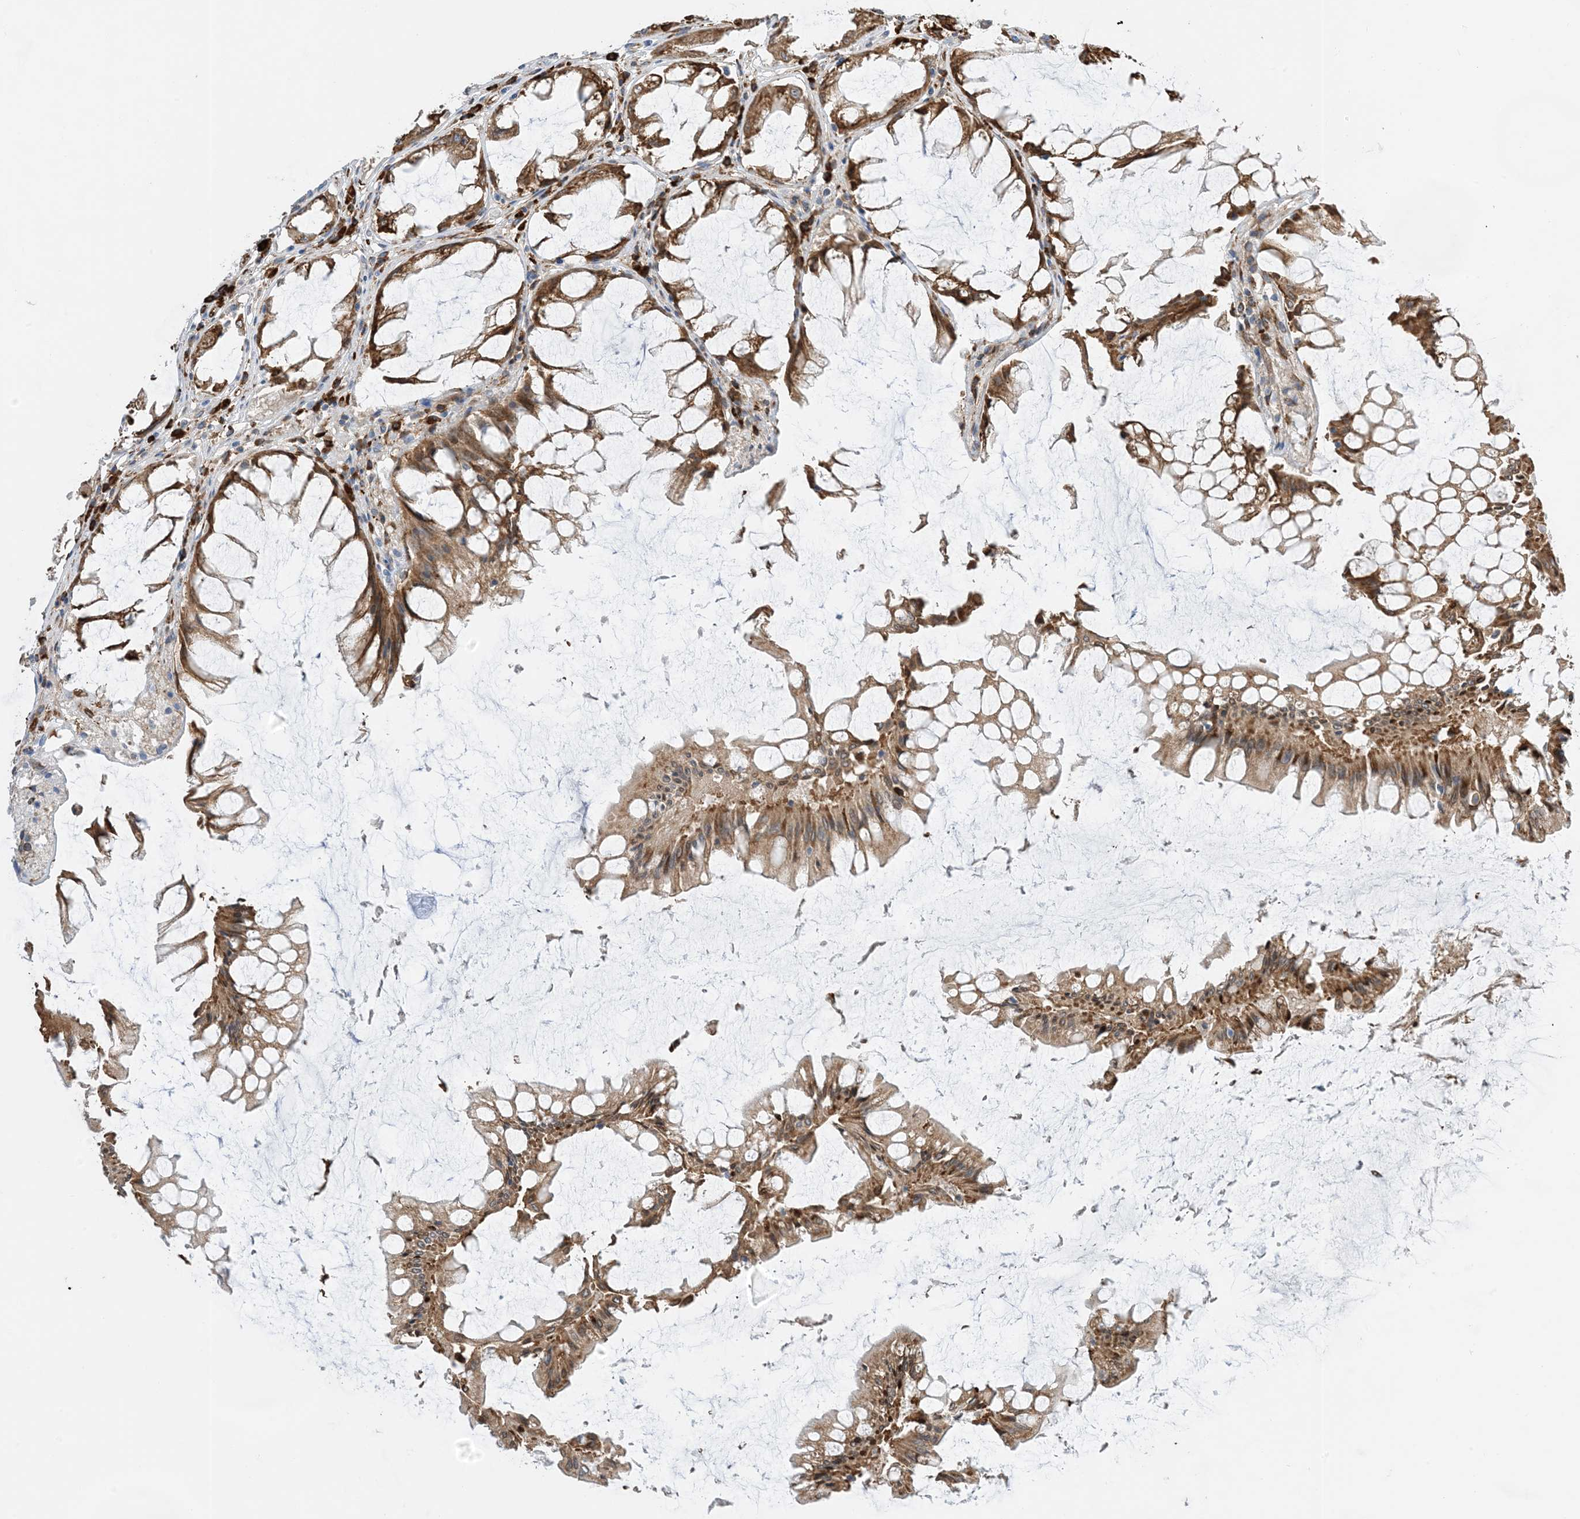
{"staining": {"intensity": "moderate", "quantity": ">75%", "location": "cytoplasmic/membranous"}, "tissue": "colorectal cancer", "cell_type": "Tumor cells", "image_type": "cancer", "snomed": [{"axis": "morphology", "description": "Adenocarcinoma, NOS"}, {"axis": "topography", "description": "Rectum"}], "caption": "DAB (3,3'-diaminobenzidine) immunohistochemical staining of colorectal adenocarcinoma shows moderate cytoplasmic/membranous protein staining in about >75% of tumor cells.", "gene": "ZBTB45", "patient": {"sex": "female", "age": 65}}